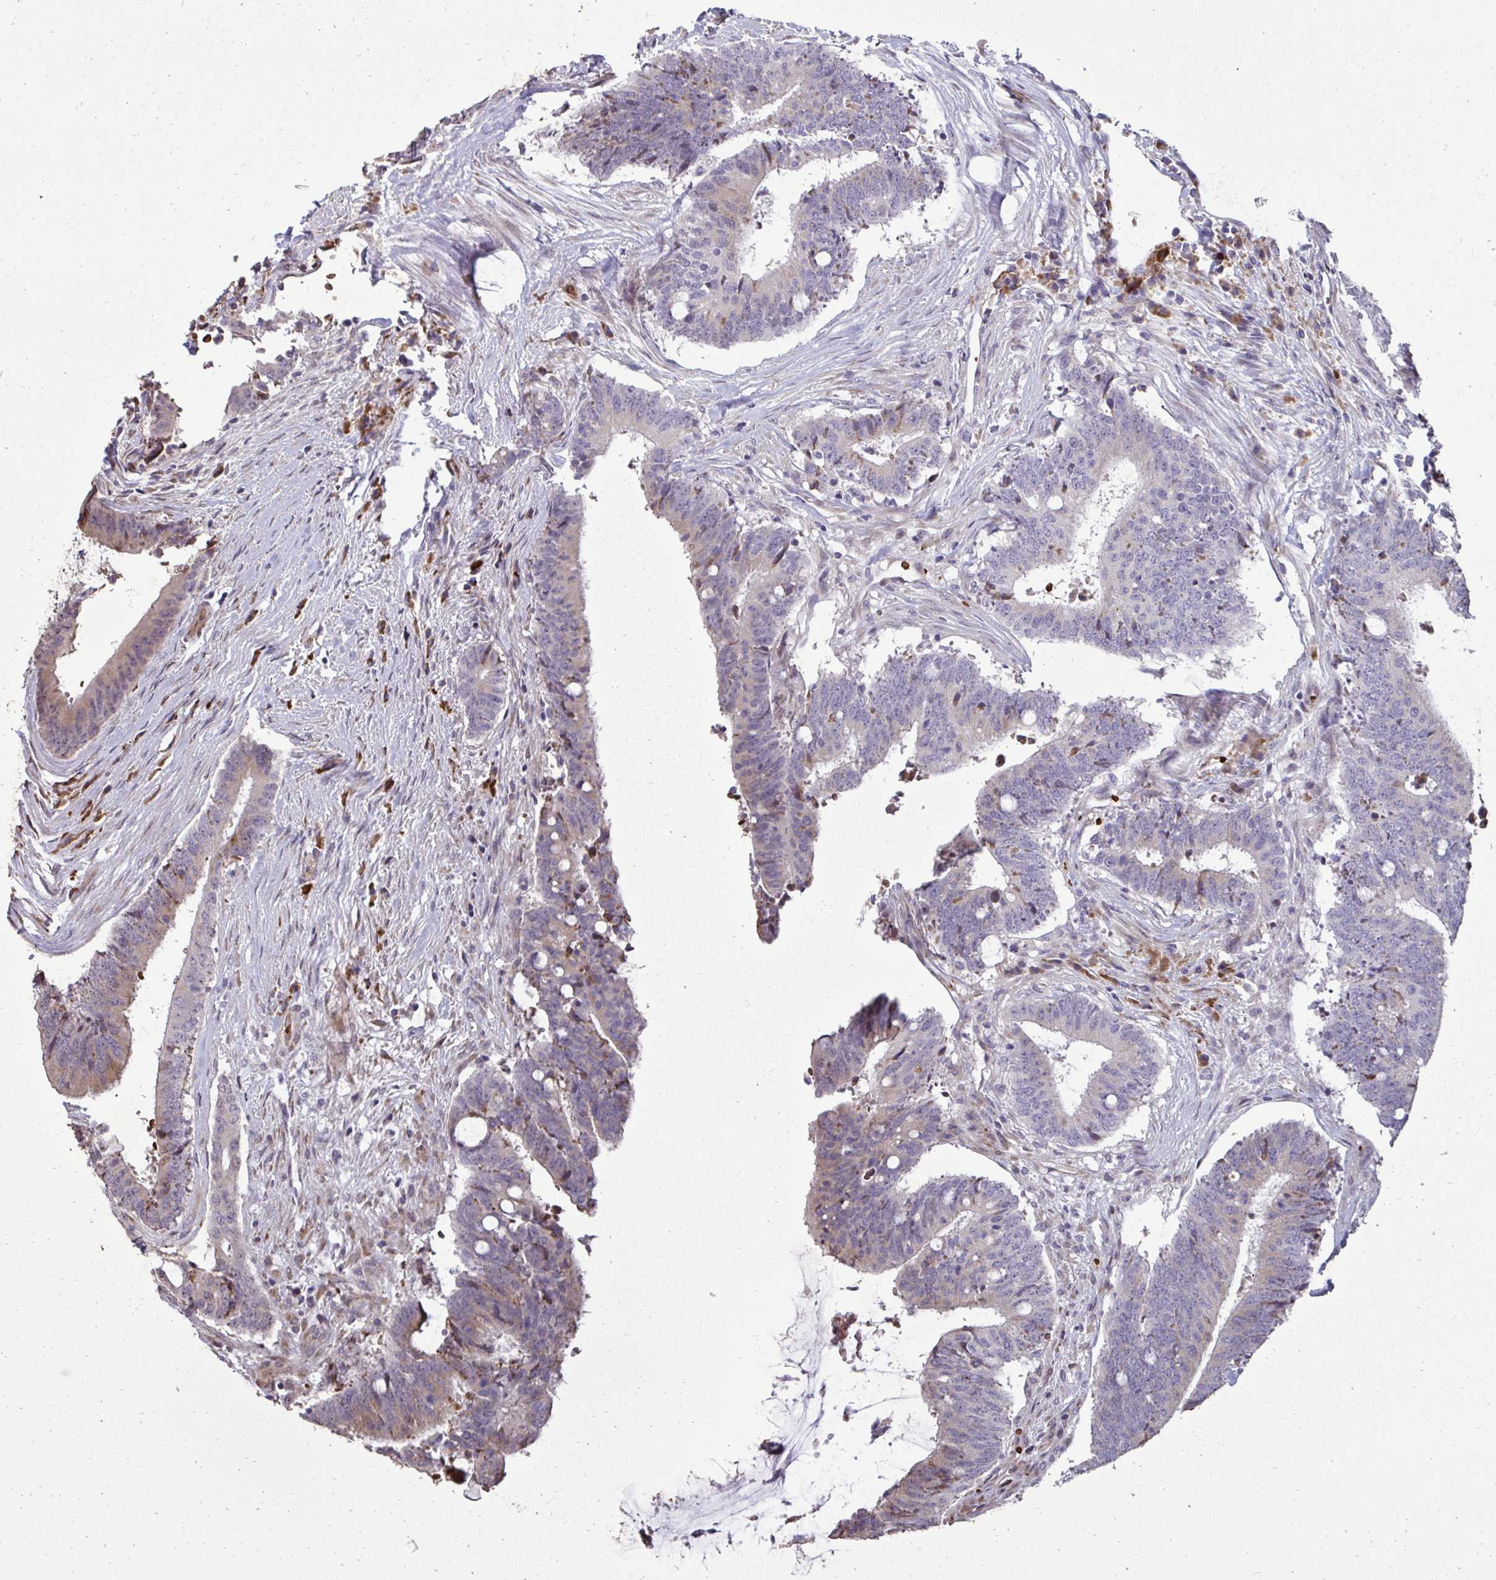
{"staining": {"intensity": "weak", "quantity": "<25%", "location": "cytoplasmic/membranous"}, "tissue": "colorectal cancer", "cell_type": "Tumor cells", "image_type": "cancer", "snomed": [{"axis": "morphology", "description": "Adenocarcinoma, NOS"}, {"axis": "topography", "description": "Colon"}], "caption": "This is an IHC histopathology image of human colorectal adenocarcinoma. There is no expression in tumor cells.", "gene": "FIBCD1", "patient": {"sex": "female", "age": 43}}